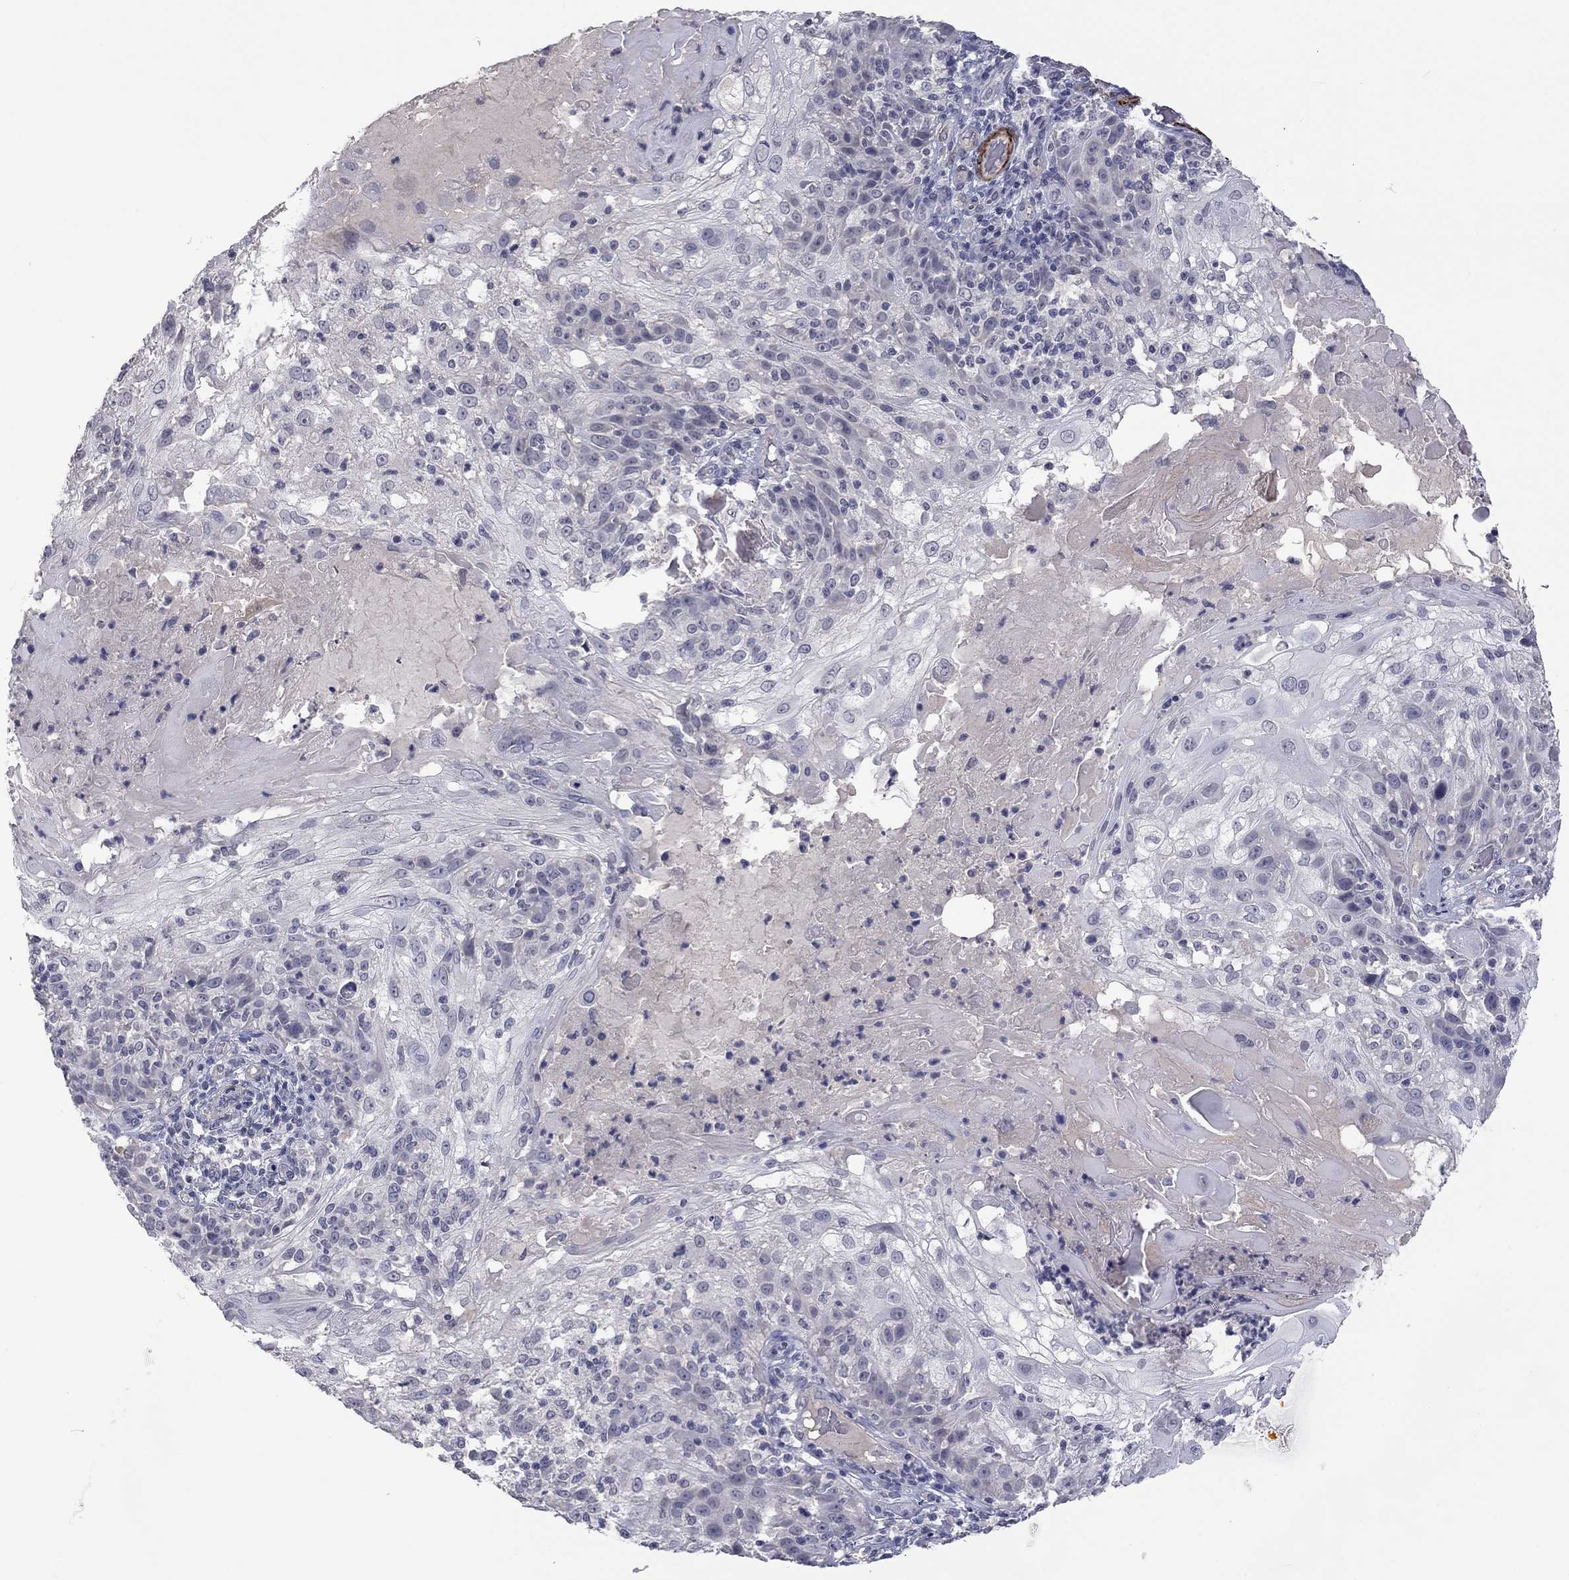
{"staining": {"intensity": "negative", "quantity": "none", "location": "none"}, "tissue": "skin cancer", "cell_type": "Tumor cells", "image_type": "cancer", "snomed": [{"axis": "morphology", "description": "Normal tissue, NOS"}, {"axis": "morphology", "description": "Squamous cell carcinoma, NOS"}, {"axis": "topography", "description": "Skin"}], "caption": "Immunohistochemistry photomicrograph of neoplastic tissue: human skin squamous cell carcinoma stained with DAB displays no significant protein expression in tumor cells.", "gene": "IP6K3", "patient": {"sex": "female", "age": 83}}